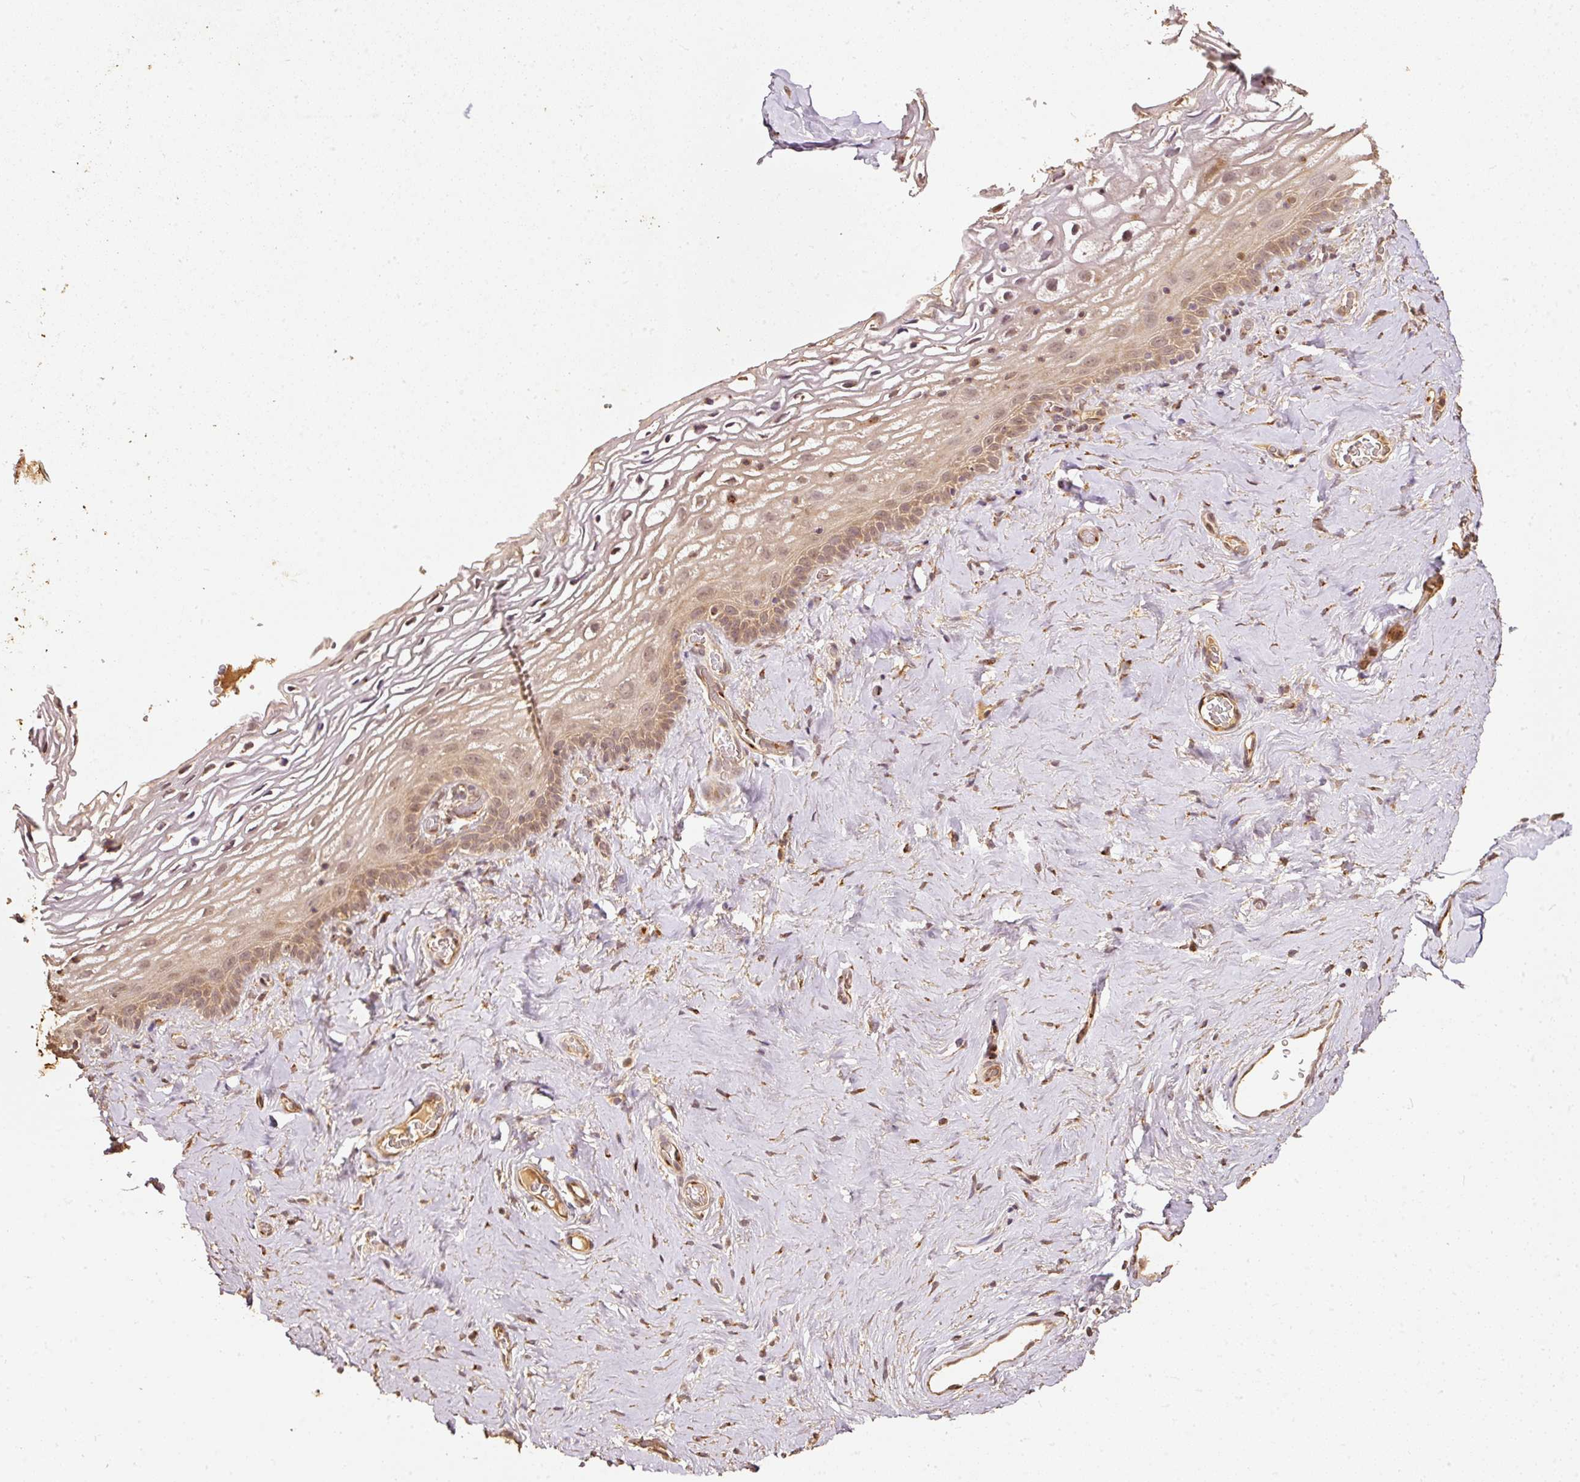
{"staining": {"intensity": "moderate", "quantity": "25%-75%", "location": "cytoplasmic/membranous"}, "tissue": "vagina", "cell_type": "Squamous epithelial cells", "image_type": "normal", "snomed": [{"axis": "morphology", "description": "Normal tissue, NOS"}, {"axis": "morphology", "description": "Adenocarcinoma, NOS"}, {"axis": "topography", "description": "Rectum"}, {"axis": "topography", "description": "Vagina"}, {"axis": "topography", "description": "Peripheral nerve tissue"}], "caption": "Squamous epithelial cells demonstrate medium levels of moderate cytoplasmic/membranous expression in approximately 25%-75% of cells in normal vagina. The staining was performed using DAB (3,3'-diaminobenzidine) to visualize the protein expression in brown, while the nuclei were stained in blue with hematoxylin (Magnification: 20x).", "gene": "FUT8", "patient": {"sex": "female", "age": 71}}